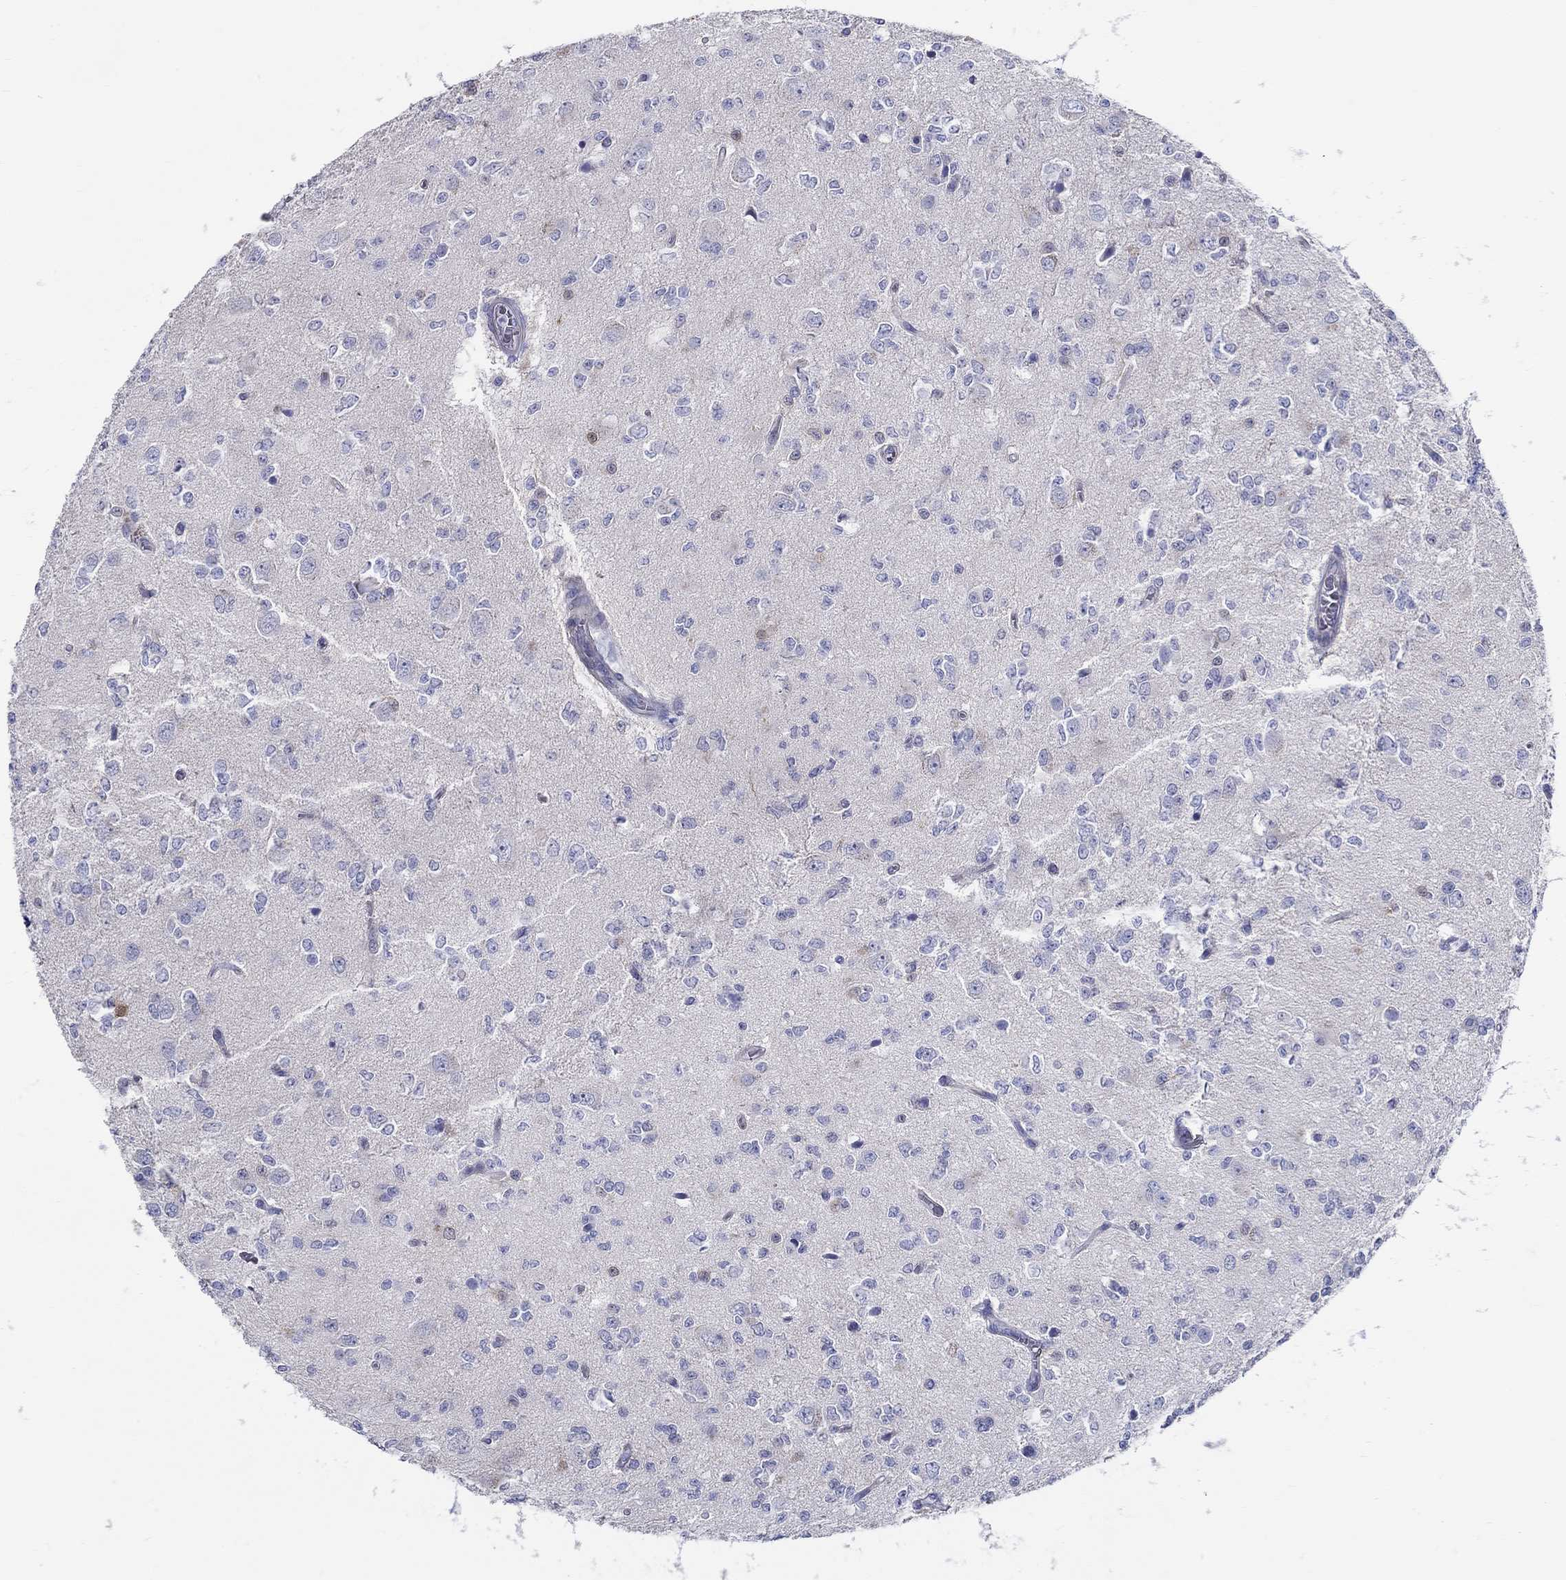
{"staining": {"intensity": "negative", "quantity": "none", "location": "none"}, "tissue": "glioma", "cell_type": "Tumor cells", "image_type": "cancer", "snomed": [{"axis": "morphology", "description": "Glioma, malignant, Low grade"}, {"axis": "topography", "description": "Brain"}], "caption": "Human glioma stained for a protein using immunohistochemistry displays no positivity in tumor cells.", "gene": "CRYGS", "patient": {"sex": "female", "age": 45}}